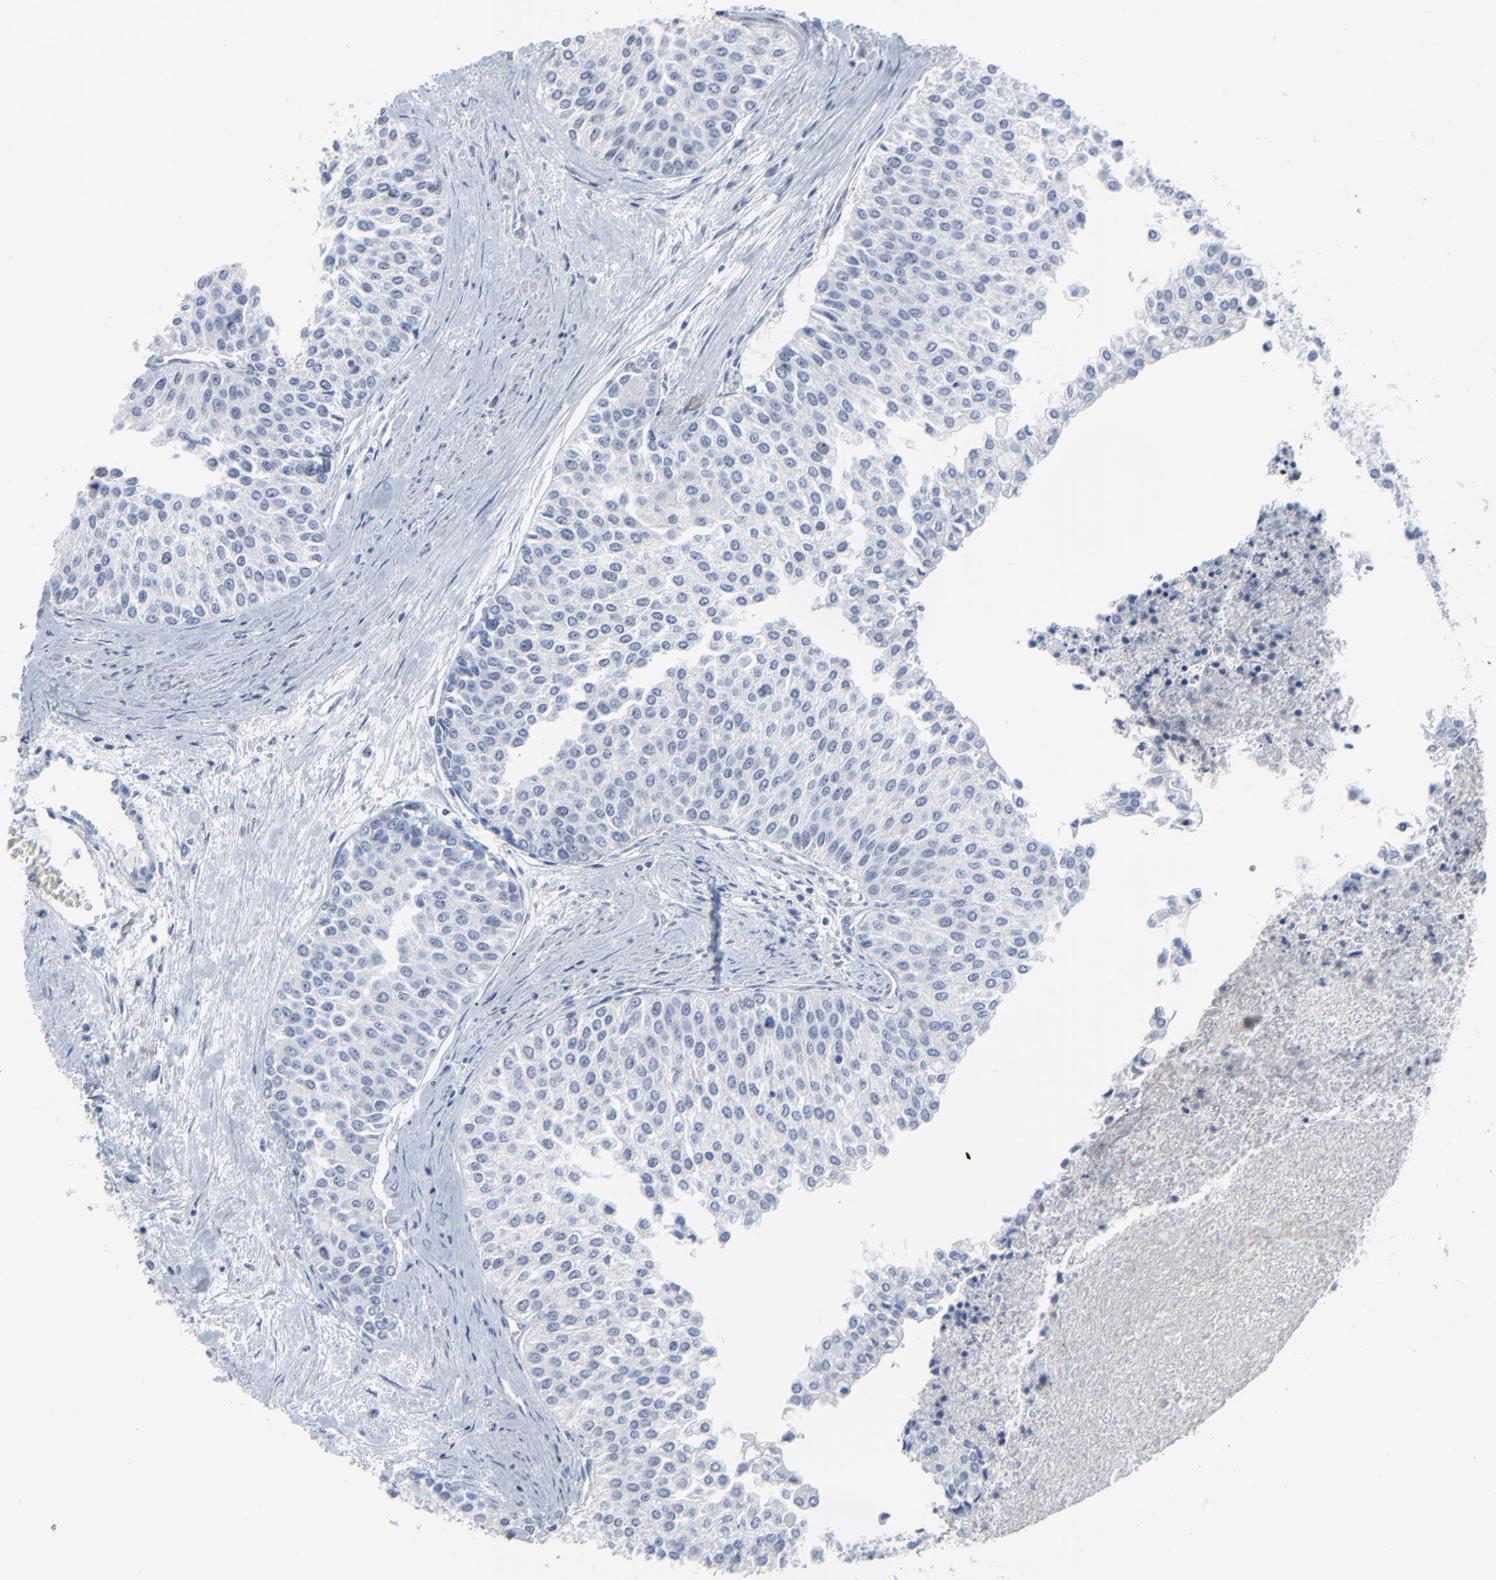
{"staining": {"intensity": "negative", "quantity": "none", "location": "none"}, "tissue": "urothelial cancer", "cell_type": "Tumor cells", "image_type": "cancer", "snomed": [{"axis": "morphology", "description": "Urothelial carcinoma, Low grade"}, {"axis": "topography", "description": "Urinary bladder"}], "caption": "A high-resolution image shows immunohistochemistry (IHC) staining of urothelial cancer, which exhibits no significant staining in tumor cells. The staining is performed using DAB brown chromogen with nuclei counter-stained in using hematoxylin.", "gene": "BIRC3", "patient": {"sex": "female", "age": 73}}